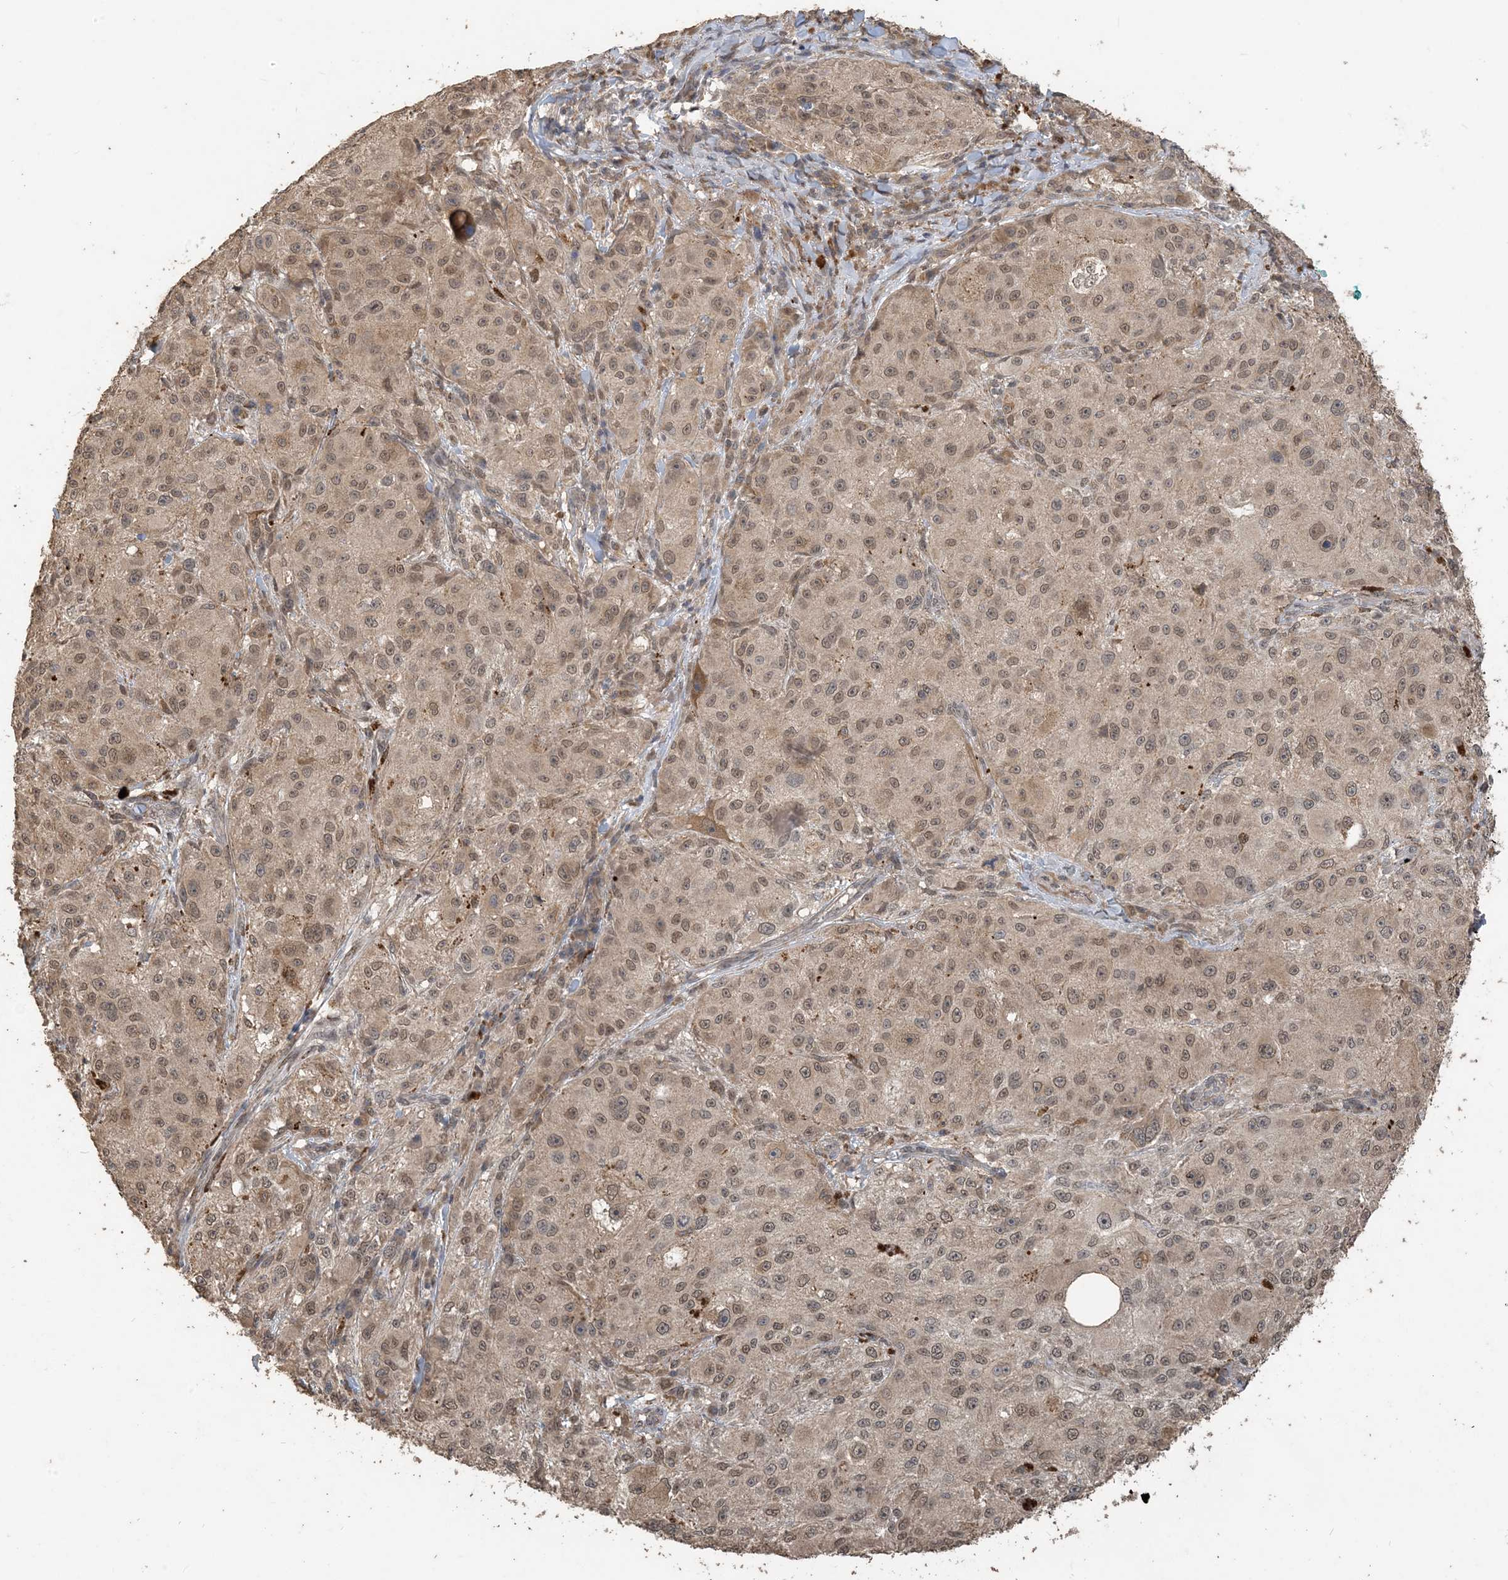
{"staining": {"intensity": "weak", "quantity": ">75%", "location": "nuclear"}, "tissue": "melanoma", "cell_type": "Tumor cells", "image_type": "cancer", "snomed": [{"axis": "morphology", "description": "Necrosis, NOS"}, {"axis": "morphology", "description": "Malignant melanoma, NOS"}, {"axis": "topography", "description": "Skin"}], "caption": "The image demonstrates a brown stain indicating the presence of a protein in the nuclear of tumor cells in malignant melanoma.", "gene": "ZC3H12A", "patient": {"sex": "female", "age": 87}}